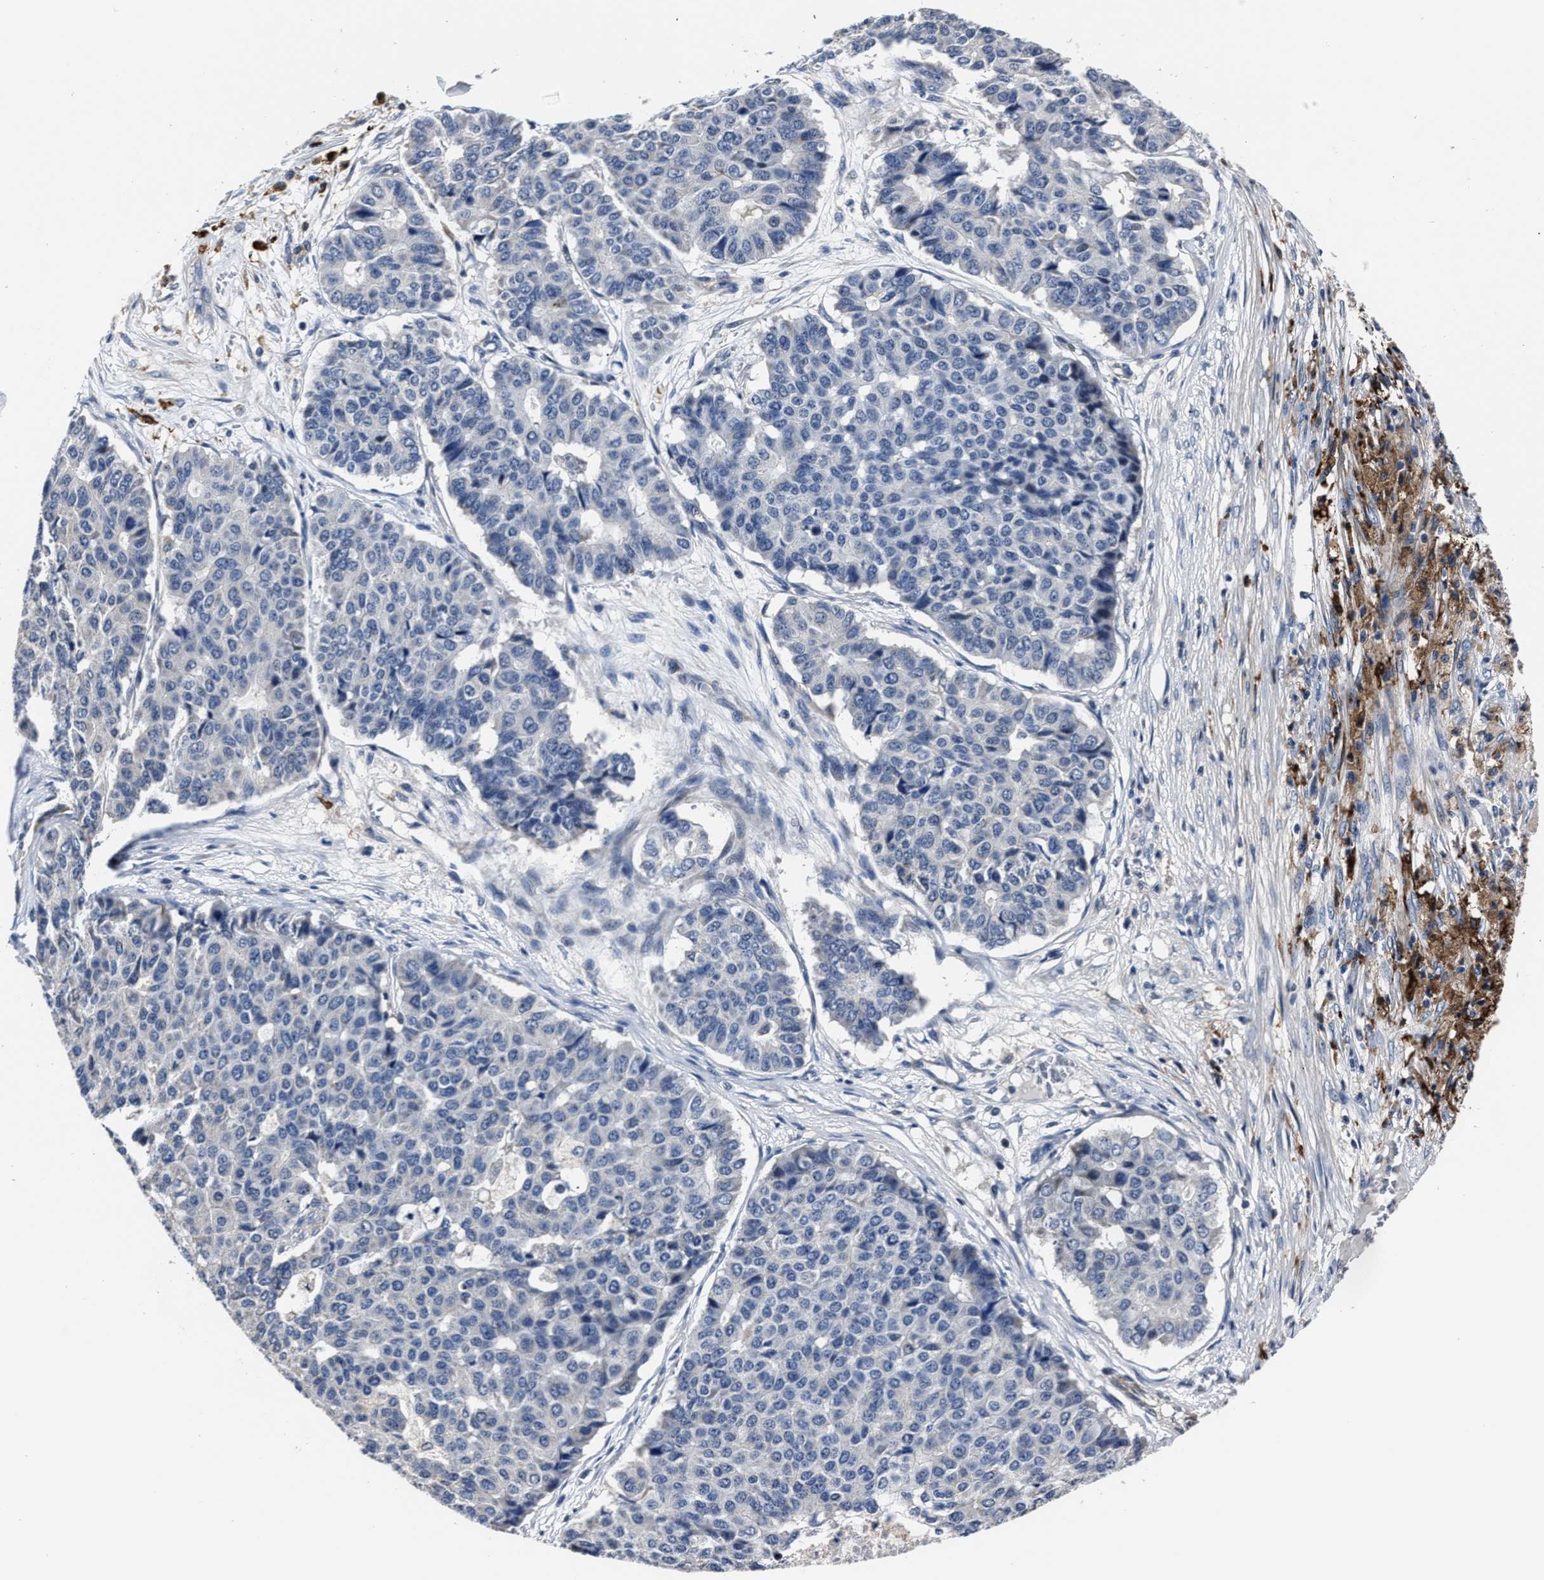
{"staining": {"intensity": "negative", "quantity": "none", "location": "none"}, "tissue": "pancreatic cancer", "cell_type": "Tumor cells", "image_type": "cancer", "snomed": [{"axis": "morphology", "description": "Adenocarcinoma, NOS"}, {"axis": "topography", "description": "Pancreas"}], "caption": "Immunohistochemistry of adenocarcinoma (pancreatic) shows no expression in tumor cells. The staining was performed using DAB to visualize the protein expression in brown, while the nuclei were stained in blue with hematoxylin (Magnification: 20x).", "gene": "RSBN1L", "patient": {"sex": "male", "age": 50}}